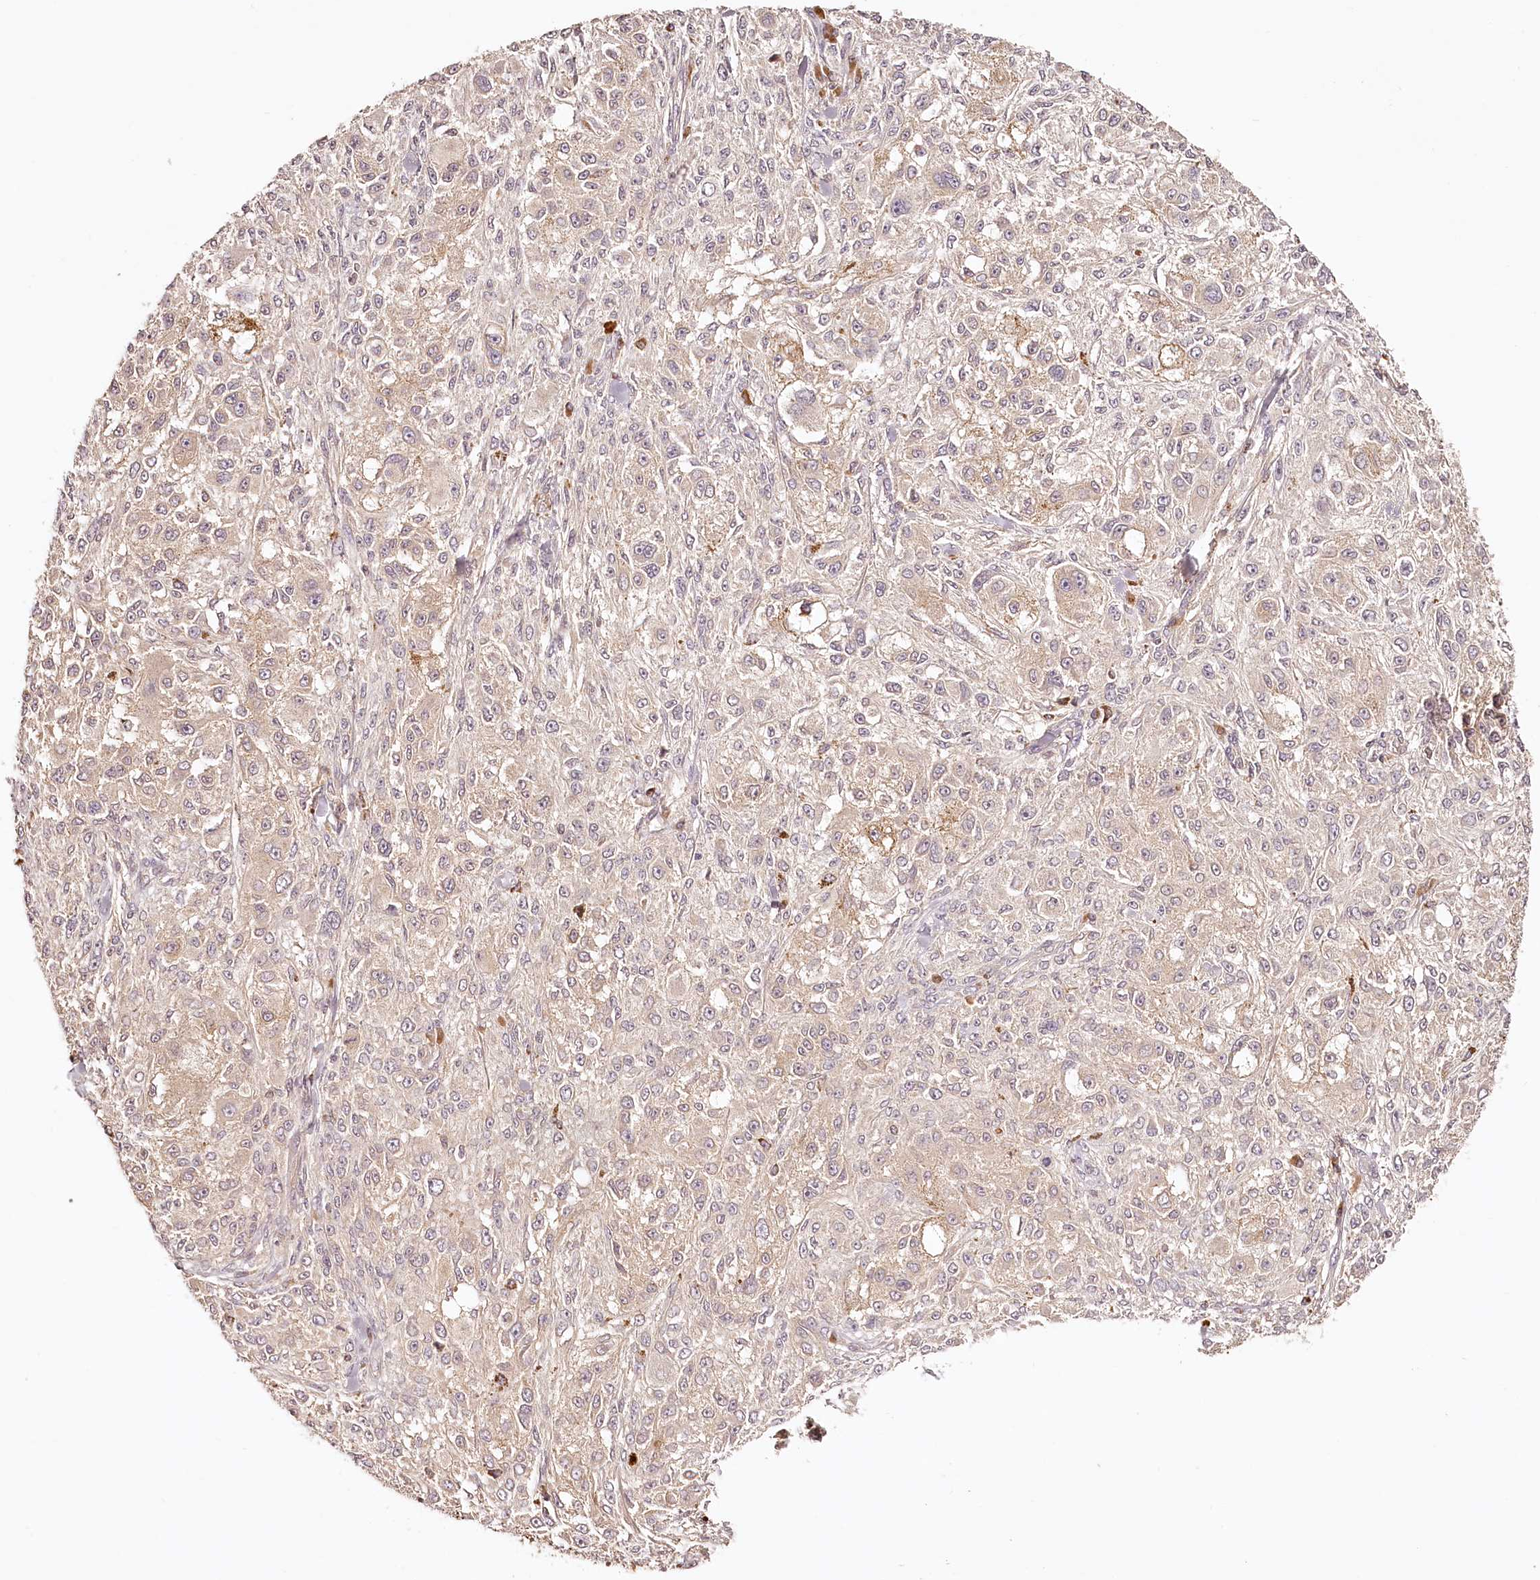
{"staining": {"intensity": "weak", "quantity": "<25%", "location": "cytoplasmic/membranous"}, "tissue": "melanoma", "cell_type": "Tumor cells", "image_type": "cancer", "snomed": [{"axis": "morphology", "description": "Necrosis, NOS"}, {"axis": "morphology", "description": "Malignant melanoma, NOS"}, {"axis": "topography", "description": "Skin"}], "caption": "DAB (3,3'-diaminobenzidine) immunohistochemical staining of malignant melanoma demonstrates no significant staining in tumor cells. (DAB immunohistochemistry visualized using brightfield microscopy, high magnification).", "gene": "SYNGR1", "patient": {"sex": "female", "age": 87}}